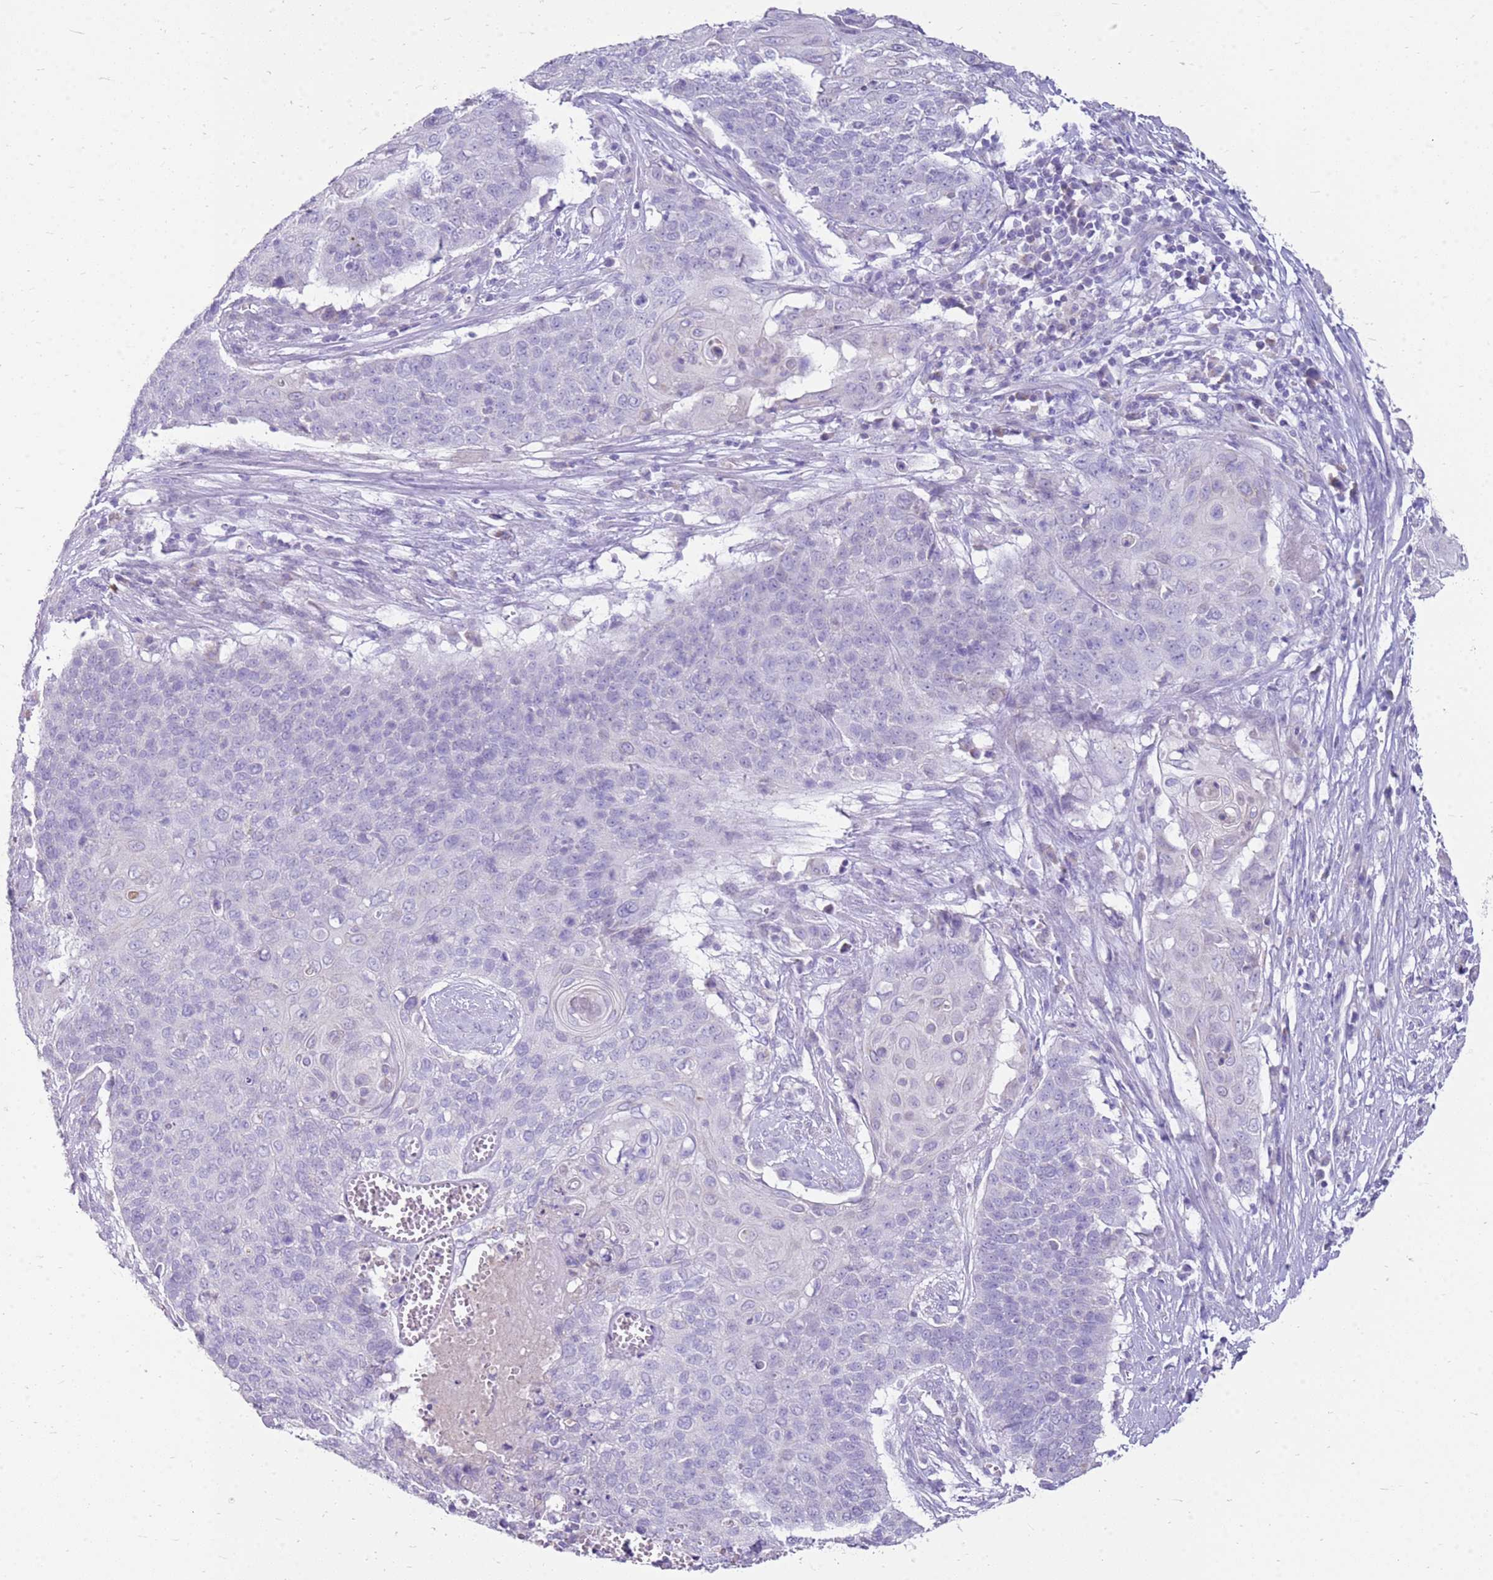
{"staining": {"intensity": "negative", "quantity": "none", "location": "none"}, "tissue": "cervical cancer", "cell_type": "Tumor cells", "image_type": "cancer", "snomed": [{"axis": "morphology", "description": "Squamous cell carcinoma, NOS"}, {"axis": "topography", "description": "Cervix"}], "caption": "Human squamous cell carcinoma (cervical) stained for a protein using immunohistochemistry (IHC) demonstrates no expression in tumor cells.", "gene": "FABP2", "patient": {"sex": "female", "age": 39}}